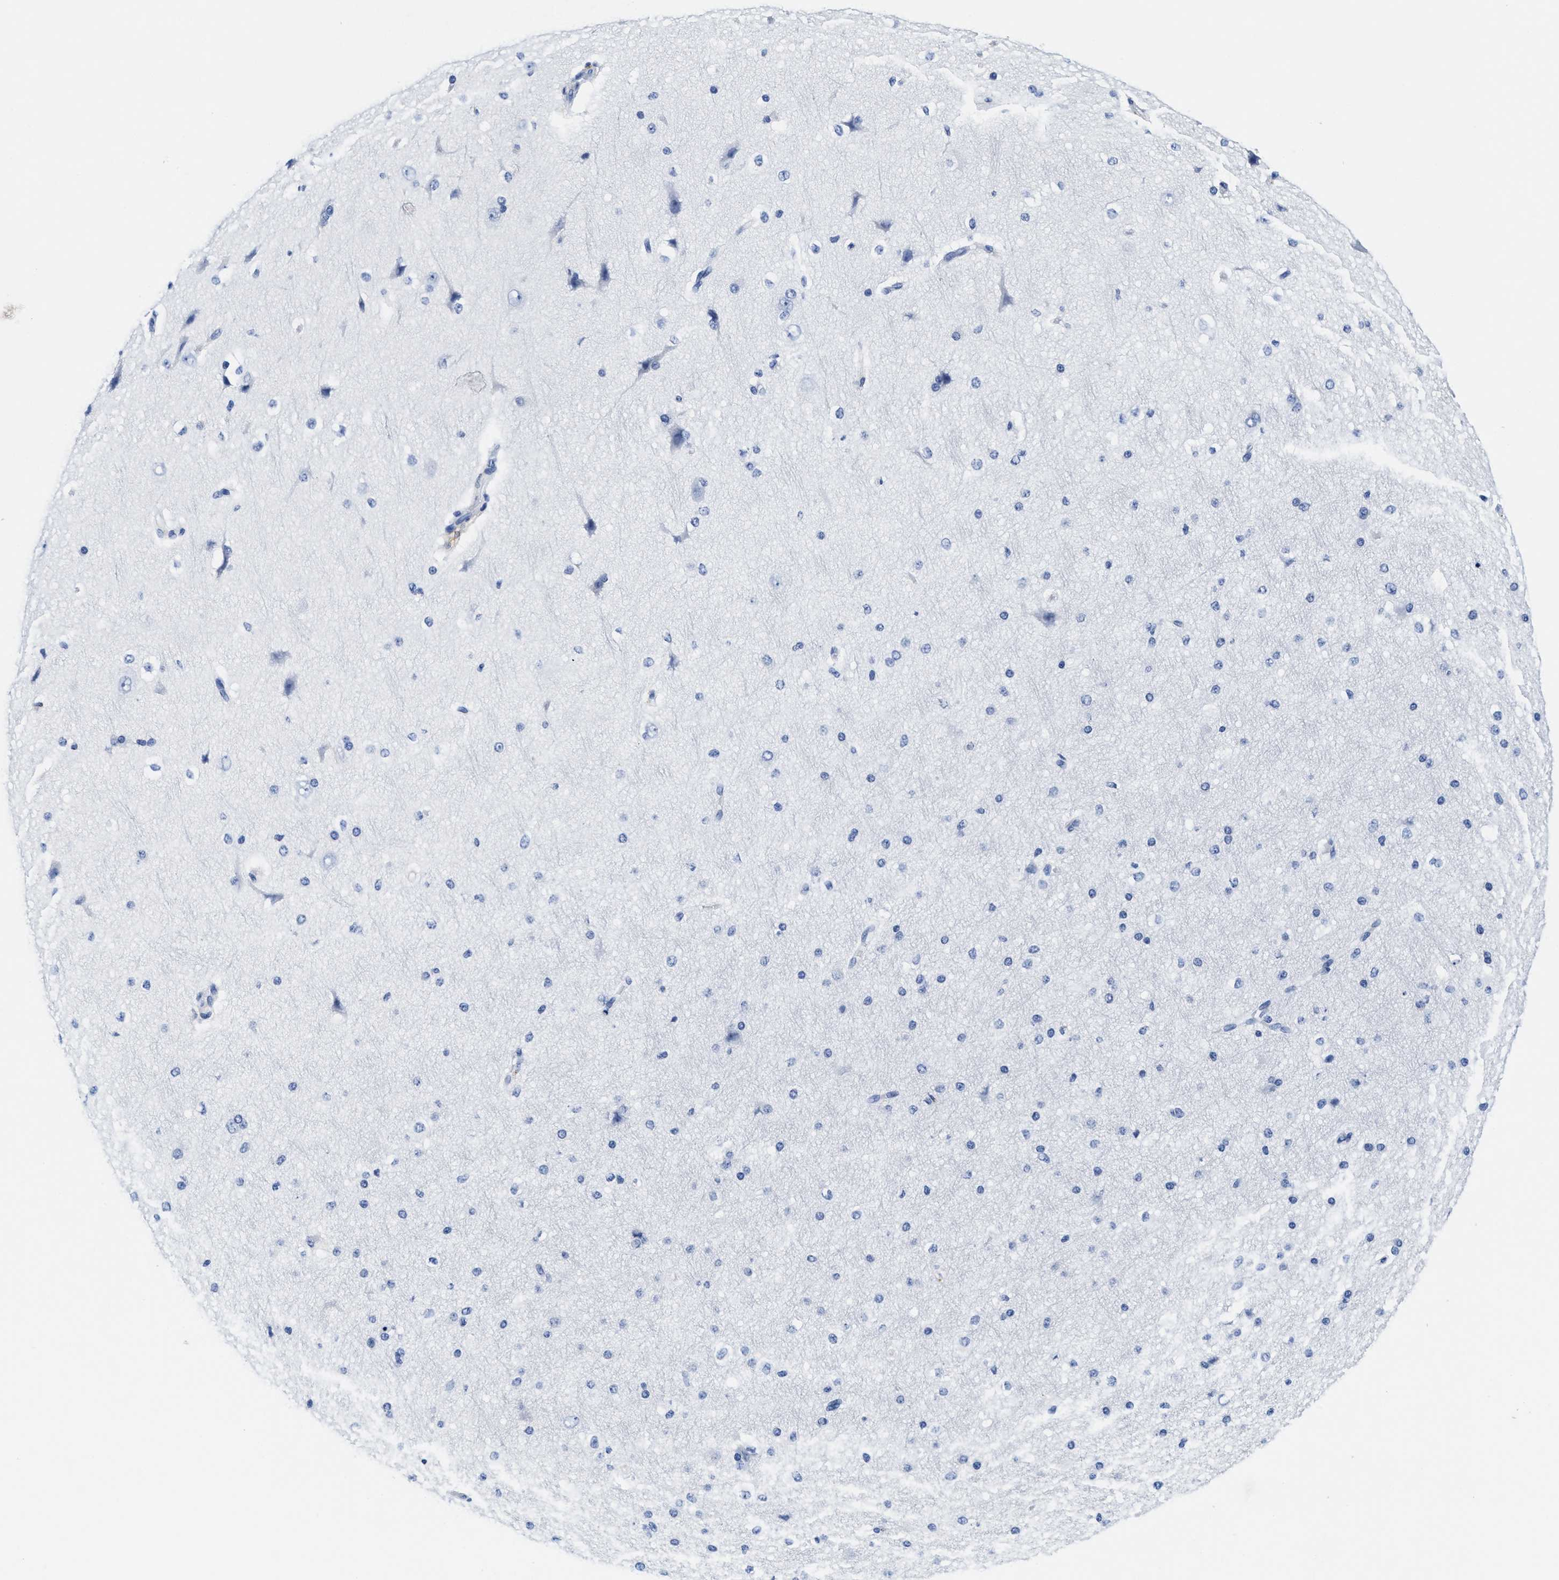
{"staining": {"intensity": "negative", "quantity": "none", "location": "none"}, "tissue": "cerebral cortex", "cell_type": "Endothelial cells", "image_type": "normal", "snomed": [{"axis": "morphology", "description": "Normal tissue, NOS"}, {"axis": "morphology", "description": "Developmental malformation"}, {"axis": "topography", "description": "Cerebral cortex"}], "caption": "Endothelial cells are negative for brown protein staining in benign cerebral cortex. Brightfield microscopy of immunohistochemistry (IHC) stained with DAB (brown) and hematoxylin (blue), captured at high magnification.", "gene": "TTC3", "patient": {"sex": "female", "age": 30}}